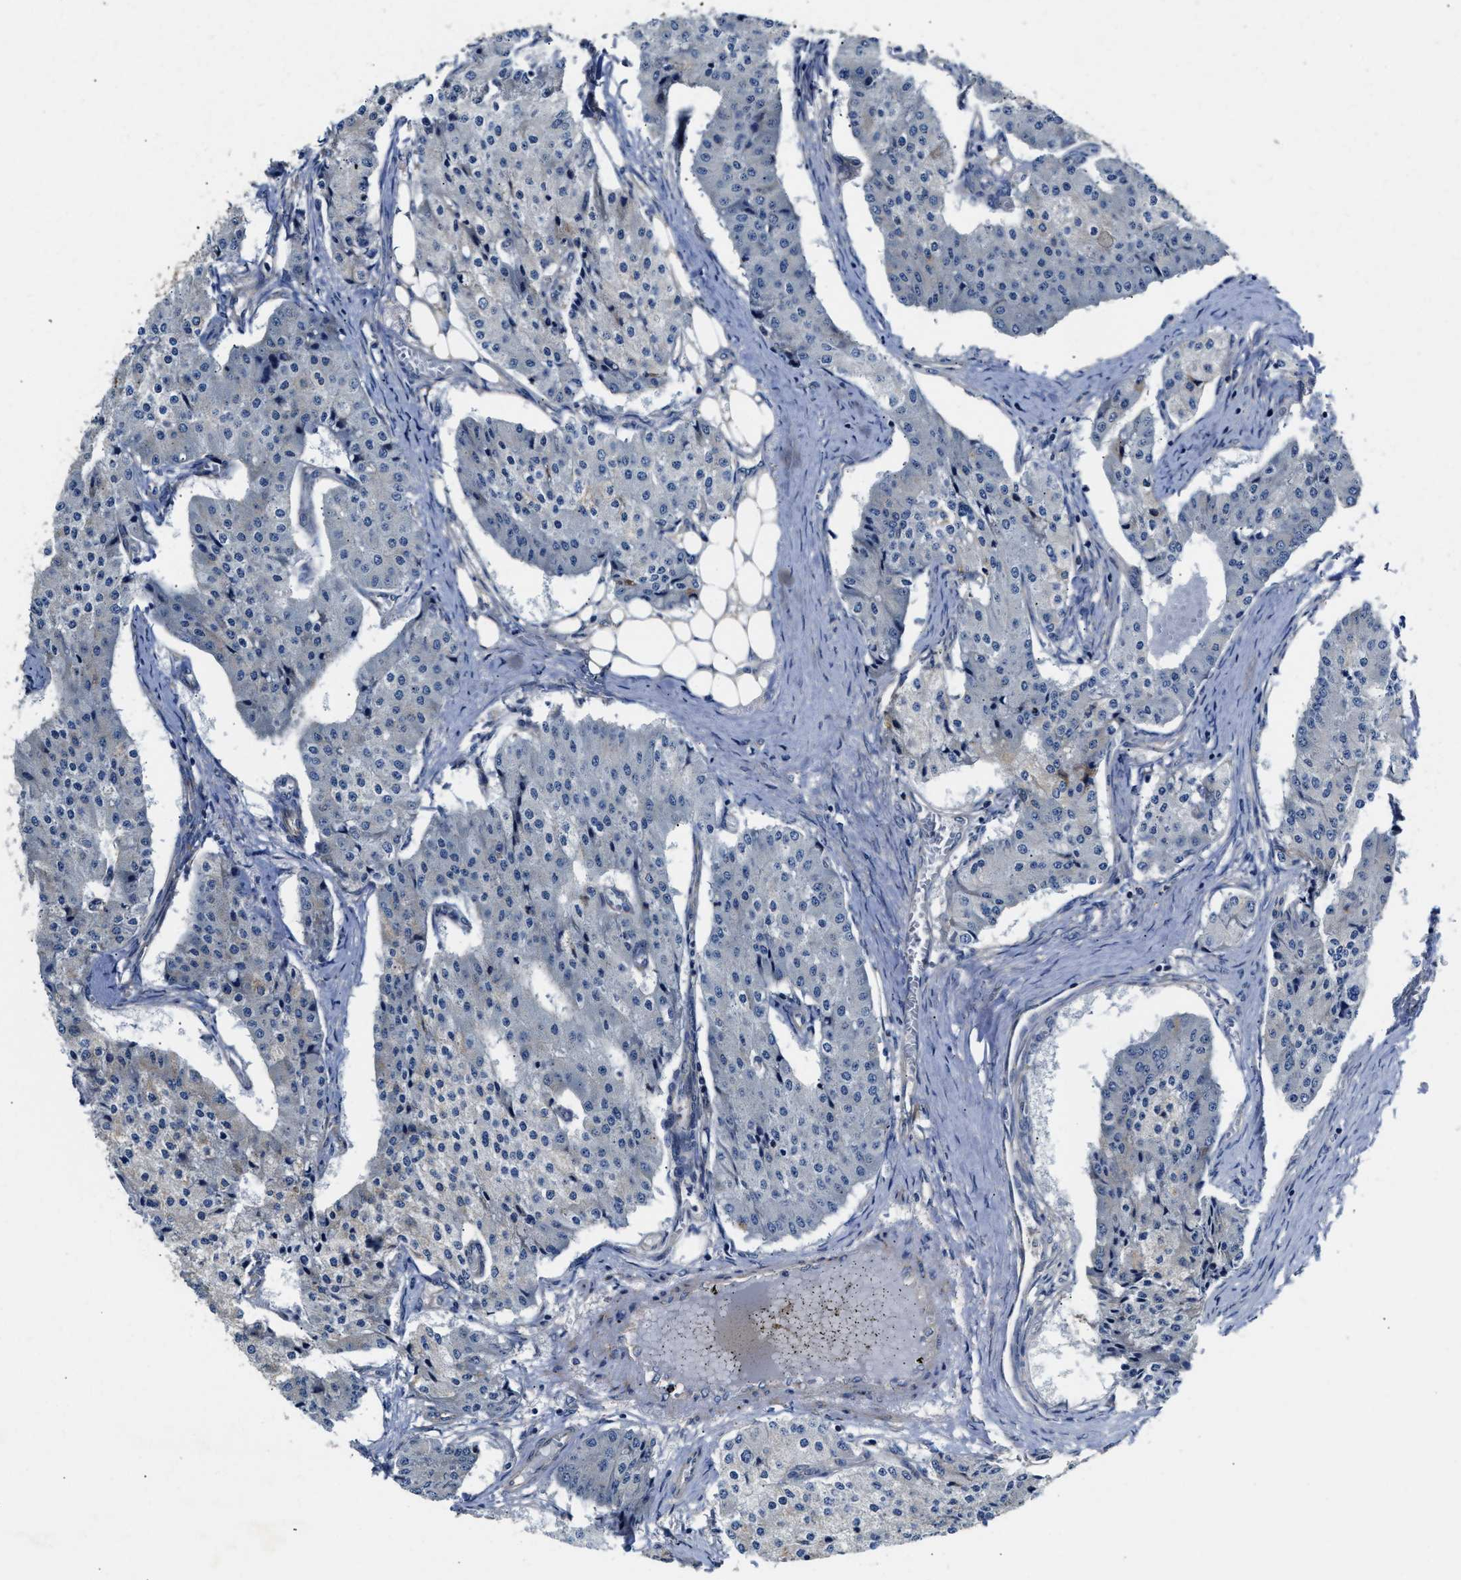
{"staining": {"intensity": "negative", "quantity": "none", "location": "none"}, "tissue": "carcinoid", "cell_type": "Tumor cells", "image_type": "cancer", "snomed": [{"axis": "morphology", "description": "Carcinoid, malignant, NOS"}, {"axis": "topography", "description": "Colon"}], "caption": "The image shows no staining of tumor cells in carcinoid.", "gene": "TEX2", "patient": {"sex": "female", "age": 52}}